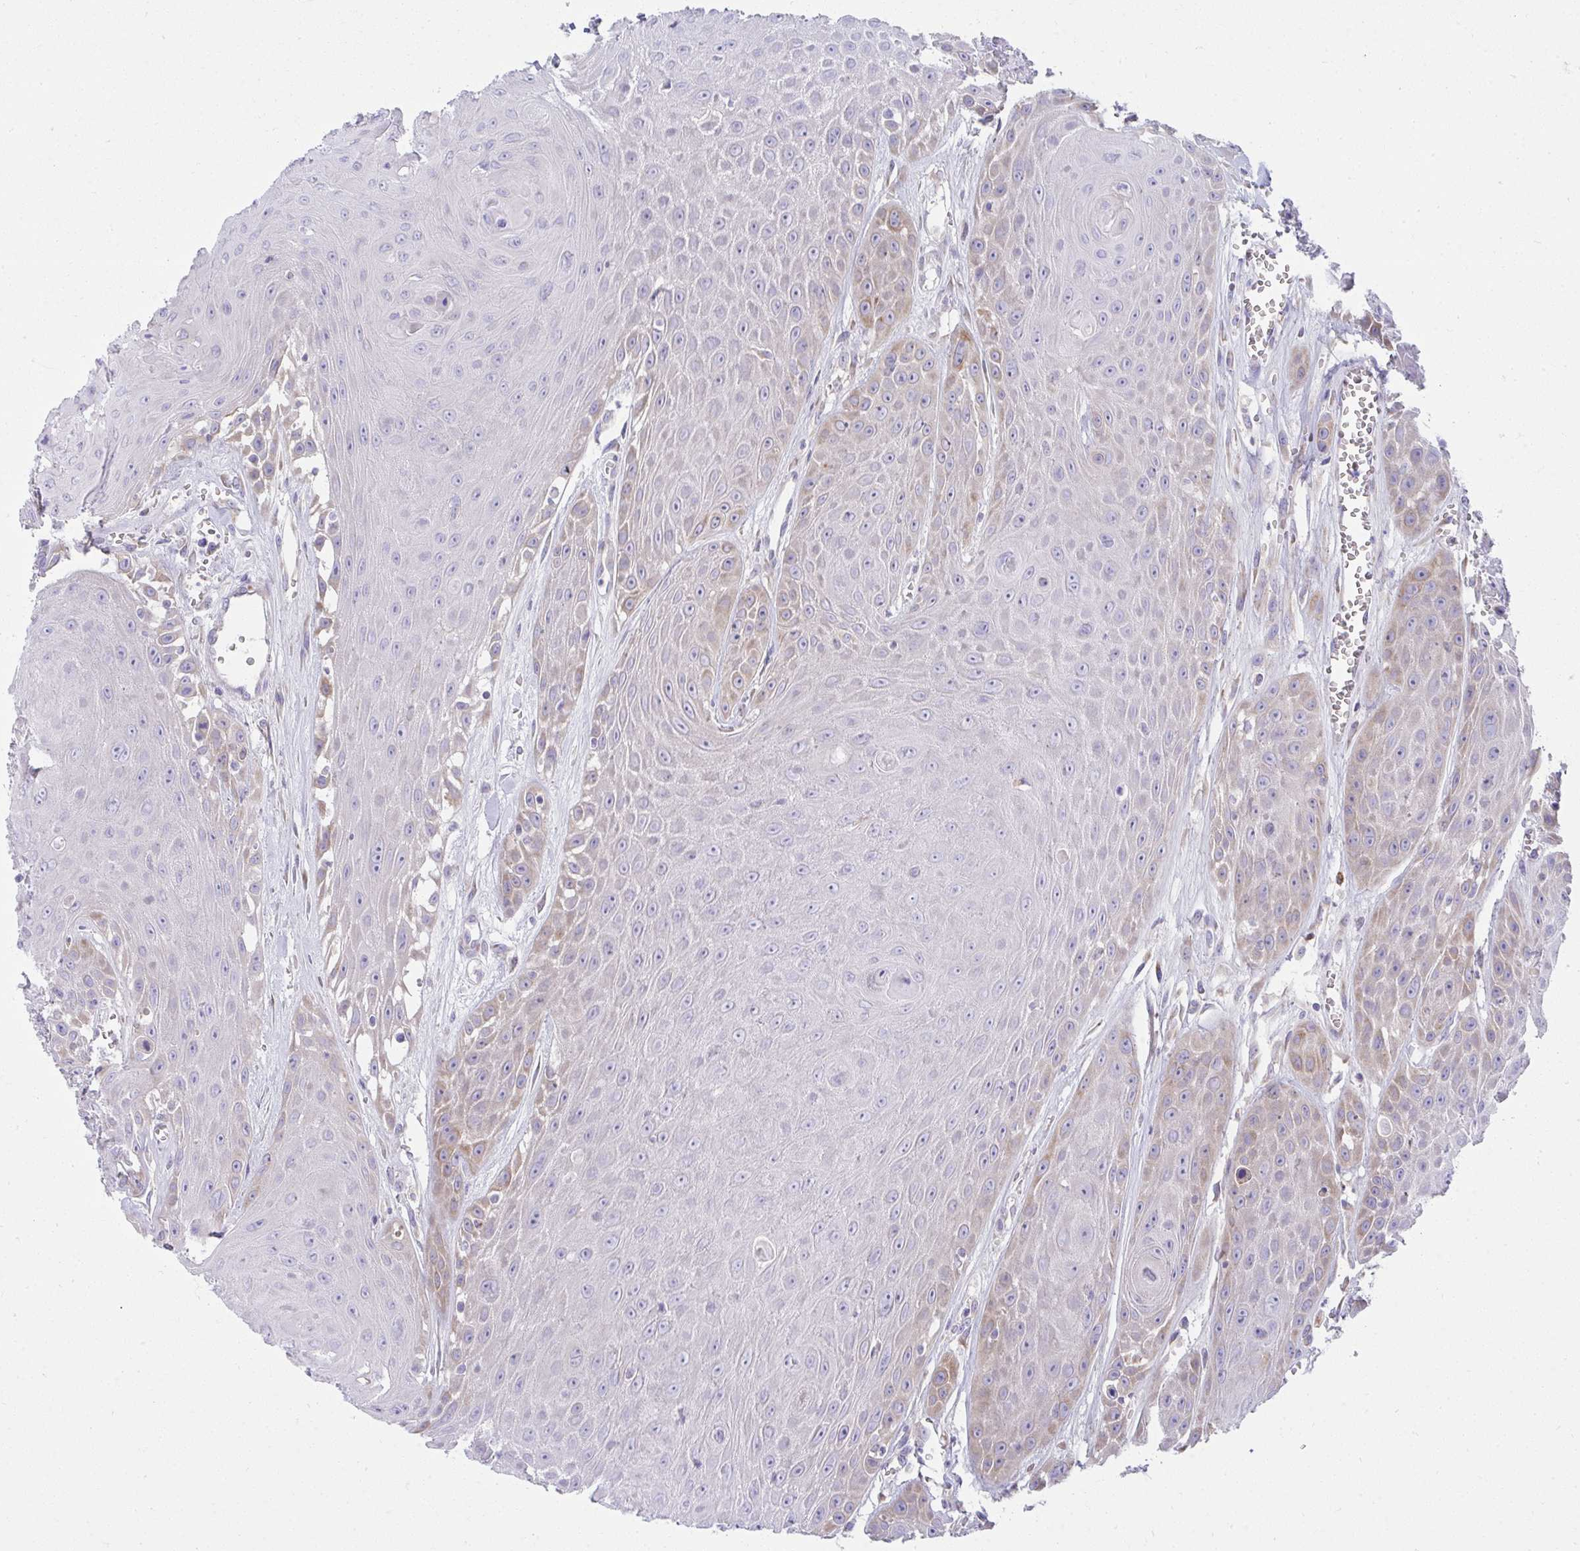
{"staining": {"intensity": "weak", "quantity": "25%-75%", "location": "cytoplasmic/membranous"}, "tissue": "head and neck cancer", "cell_type": "Tumor cells", "image_type": "cancer", "snomed": [{"axis": "morphology", "description": "Squamous cell carcinoma, NOS"}, {"axis": "topography", "description": "Oral tissue"}, {"axis": "topography", "description": "Head-Neck"}], "caption": "Squamous cell carcinoma (head and neck) stained for a protein reveals weak cytoplasmic/membranous positivity in tumor cells.", "gene": "FASLG", "patient": {"sex": "male", "age": 81}}